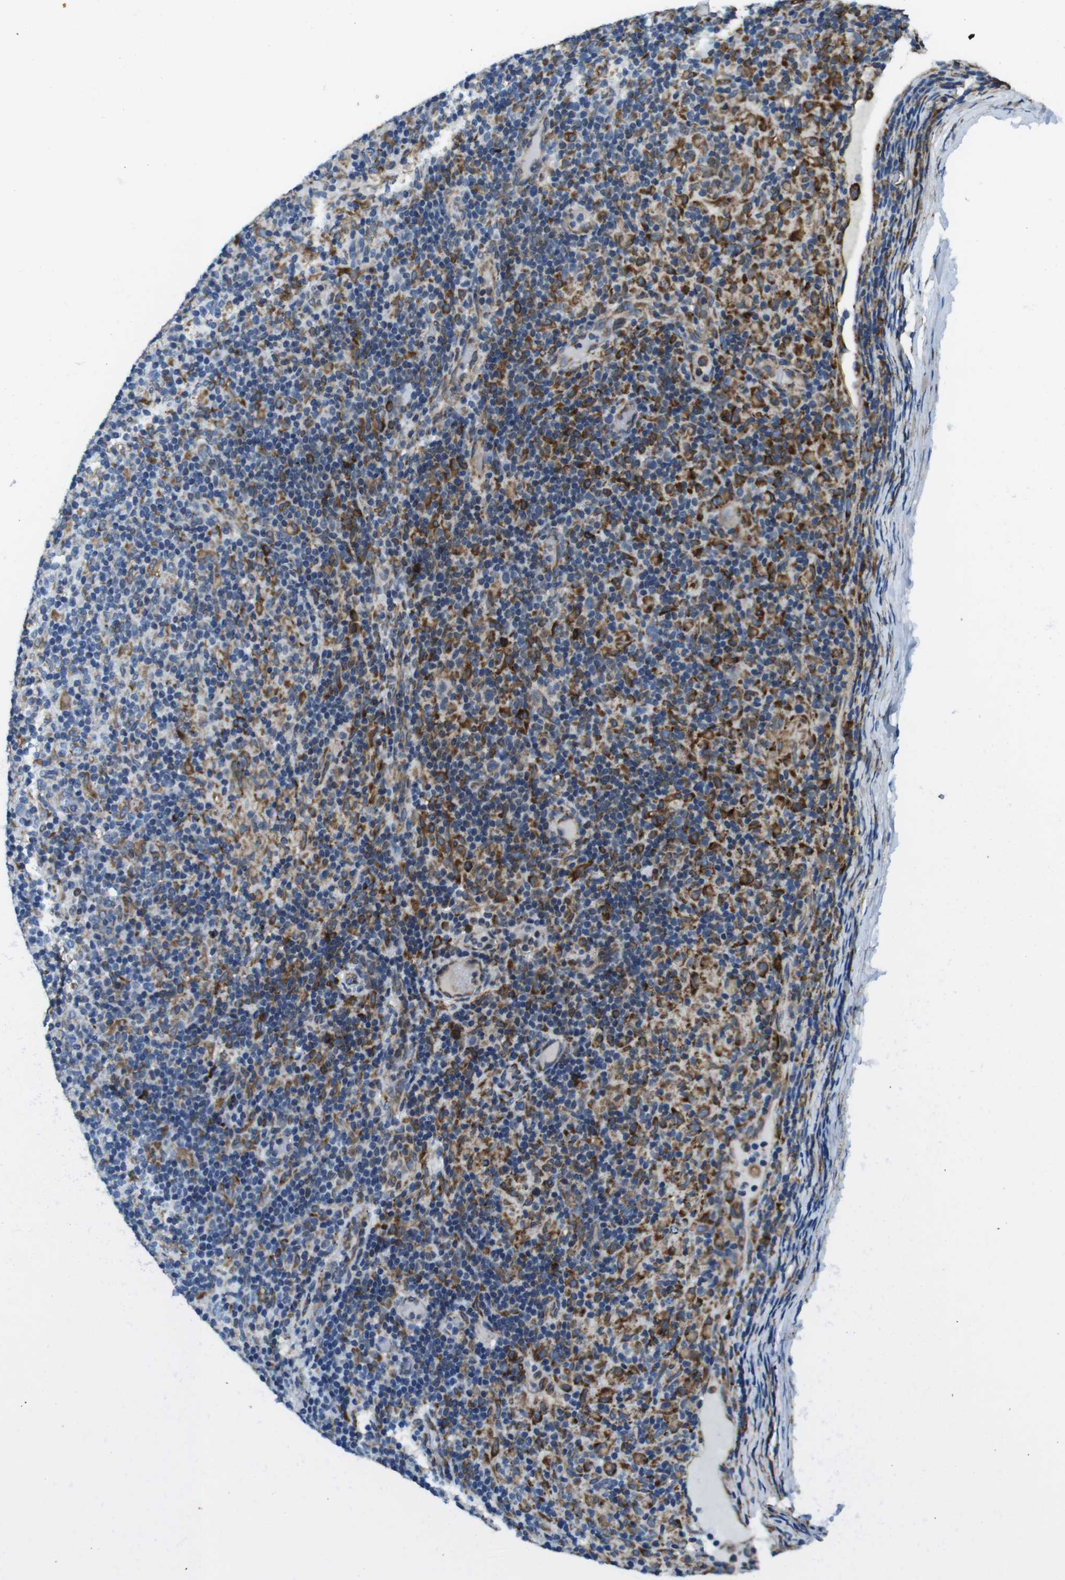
{"staining": {"intensity": "weak", "quantity": ">75%", "location": "cytoplasmic/membranous"}, "tissue": "lymphoma", "cell_type": "Tumor cells", "image_type": "cancer", "snomed": [{"axis": "morphology", "description": "Hodgkin's disease, NOS"}, {"axis": "topography", "description": "Lymph node"}], "caption": "The histopathology image displays a brown stain indicating the presence of a protein in the cytoplasmic/membranous of tumor cells in lymphoma.", "gene": "UGGT1", "patient": {"sex": "male", "age": 70}}